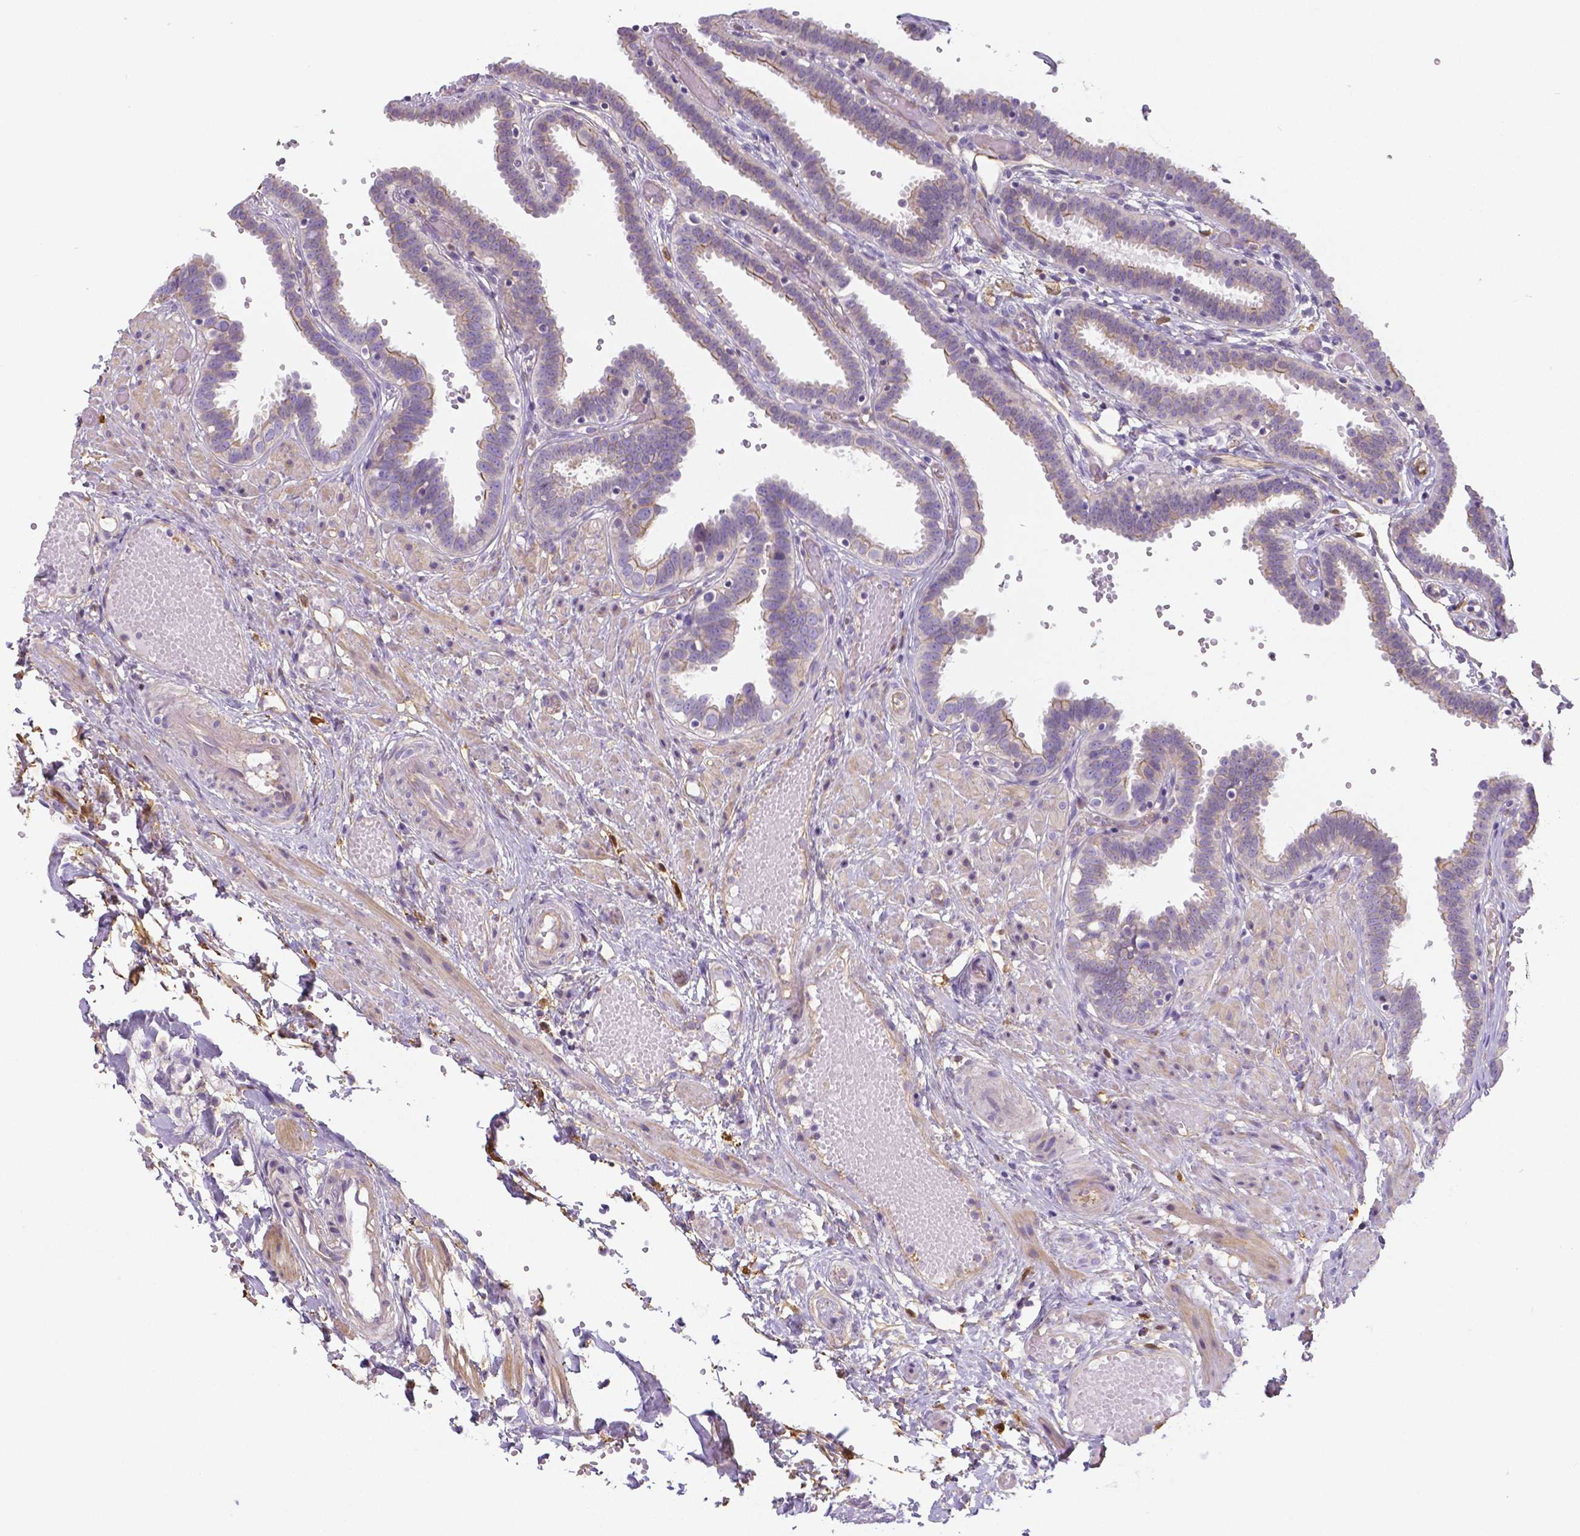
{"staining": {"intensity": "moderate", "quantity": "<25%", "location": "cytoplasmic/membranous"}, "tissue": "fallopian tube", "cell_type": "Glandular cells", "image_type": "normal", "snomed": [{"axis": "morphology", "description": "Normal tissue, NOS"}, {"axis": "topography", "description": "Fallopian tube"}], "caption": "This image exhibits immunohistochemistry staining of unremarkable human fallopian tube, with low moderate cytoplasmic/membranous expression in approximately <25% of glandular cells.", "gene": "CRMP1", "patient": {"sex": "female", "age": 37}}